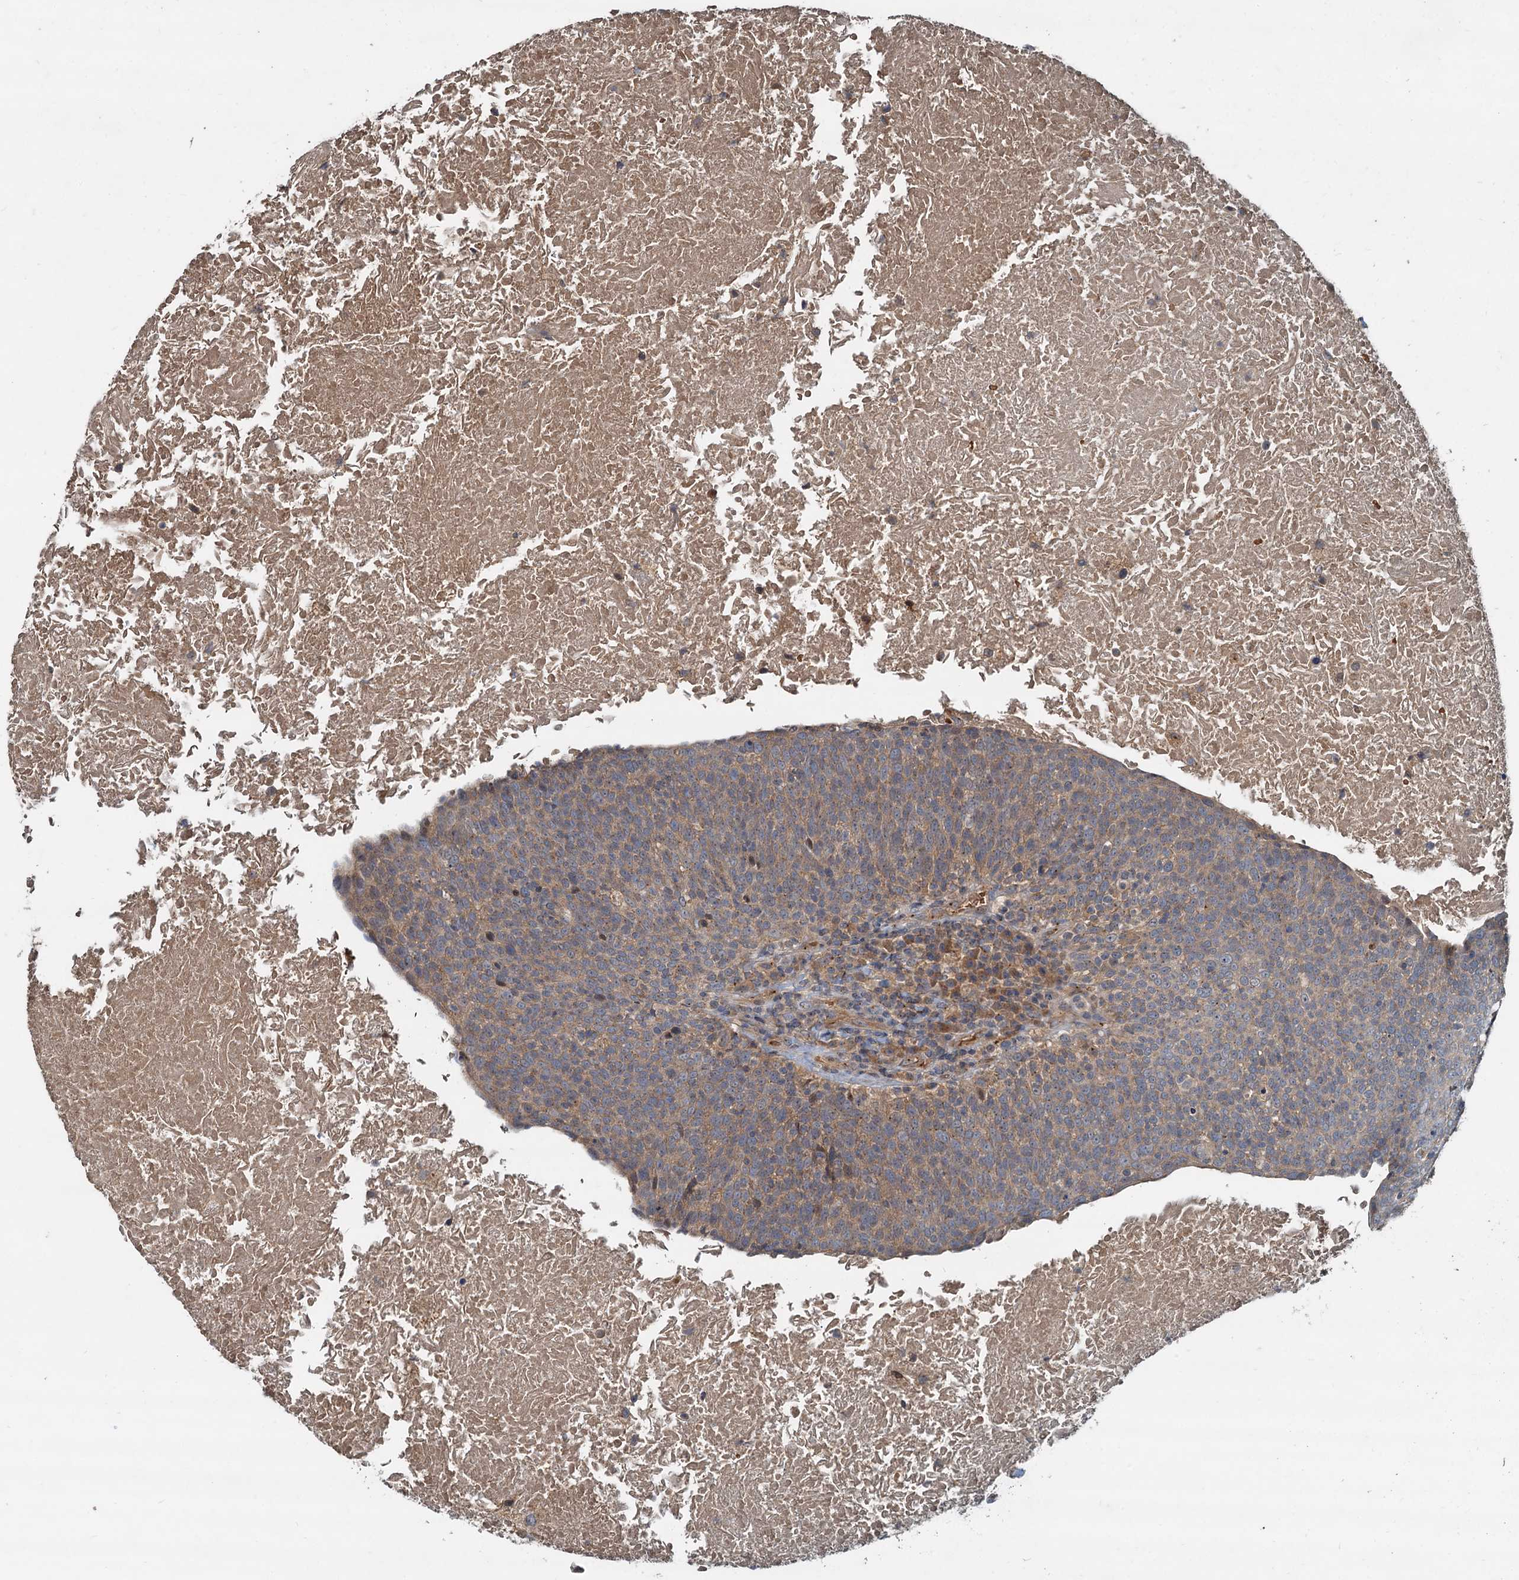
{"staining": {"intensity": "moderate", "quantity": ">75%", "location": "cytoplasmic/membranous"}, "tissue": "head and neck cancer", "cell_type": "Tumor cells", "image_type": "cancer", "snomed": [{"axis": "morphology", "description": "Squamous cell carcinoma, NOS"}, {"axis": "morphology", "description": "Squamous cell carcinoma, metastatic, NOS"}, {"axis": "topography", "description": "Lymph node"}, {"axis": "topography", "description": "Head-Neck"}], "caption": "A brown stain labels moderate cytoplasmic/membranous expression of a protein in head and neck cancer (metastatic squamous cell carcinoma) tumor cells. Ihc stains the protein in brown and the nuclei are stained blue.", "gene": "CEP68", "patient": {"sex": "male", "age": 62}}